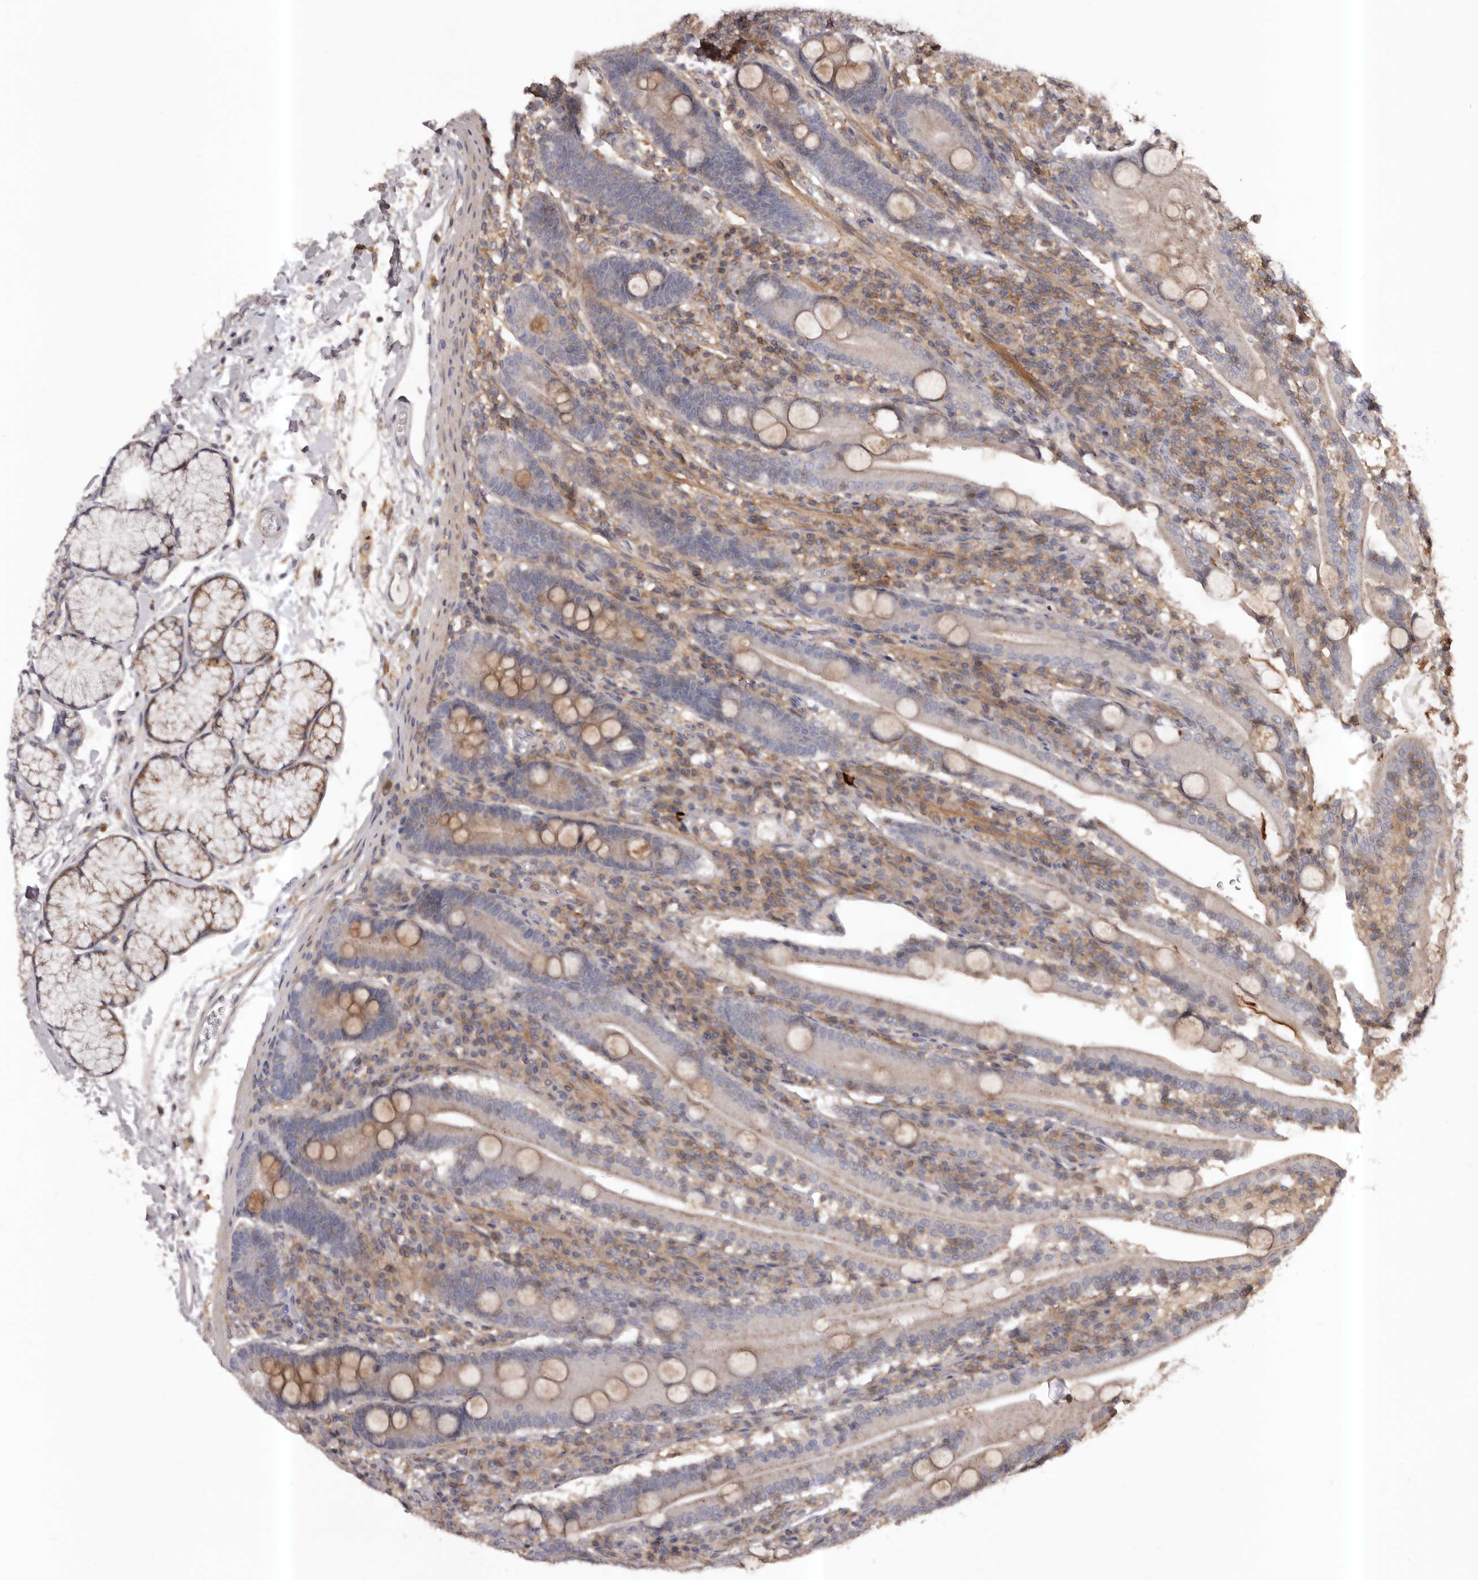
{"staining": {"intensity": "moderate", "quantity": "<25%", "location": "cytoplasmic/membranous"}, "tissue": "duodenum", "cell_type": "Glandular cells", "image_type": "normal", "snomed": [{"axis": "morphology", "description": "Normal tissue, NOS"}, {"axis": "topography", "description": "Duodenum"}], "caption": "Protein analysis of normal duodenum exhibits moderate cytoplasmic/membranous positivity in approximately <25% of glandular cells. Nuclei are stained in blue.", "gene": "GLIPR2", "patient": {"sex": "male", "age": 35}}